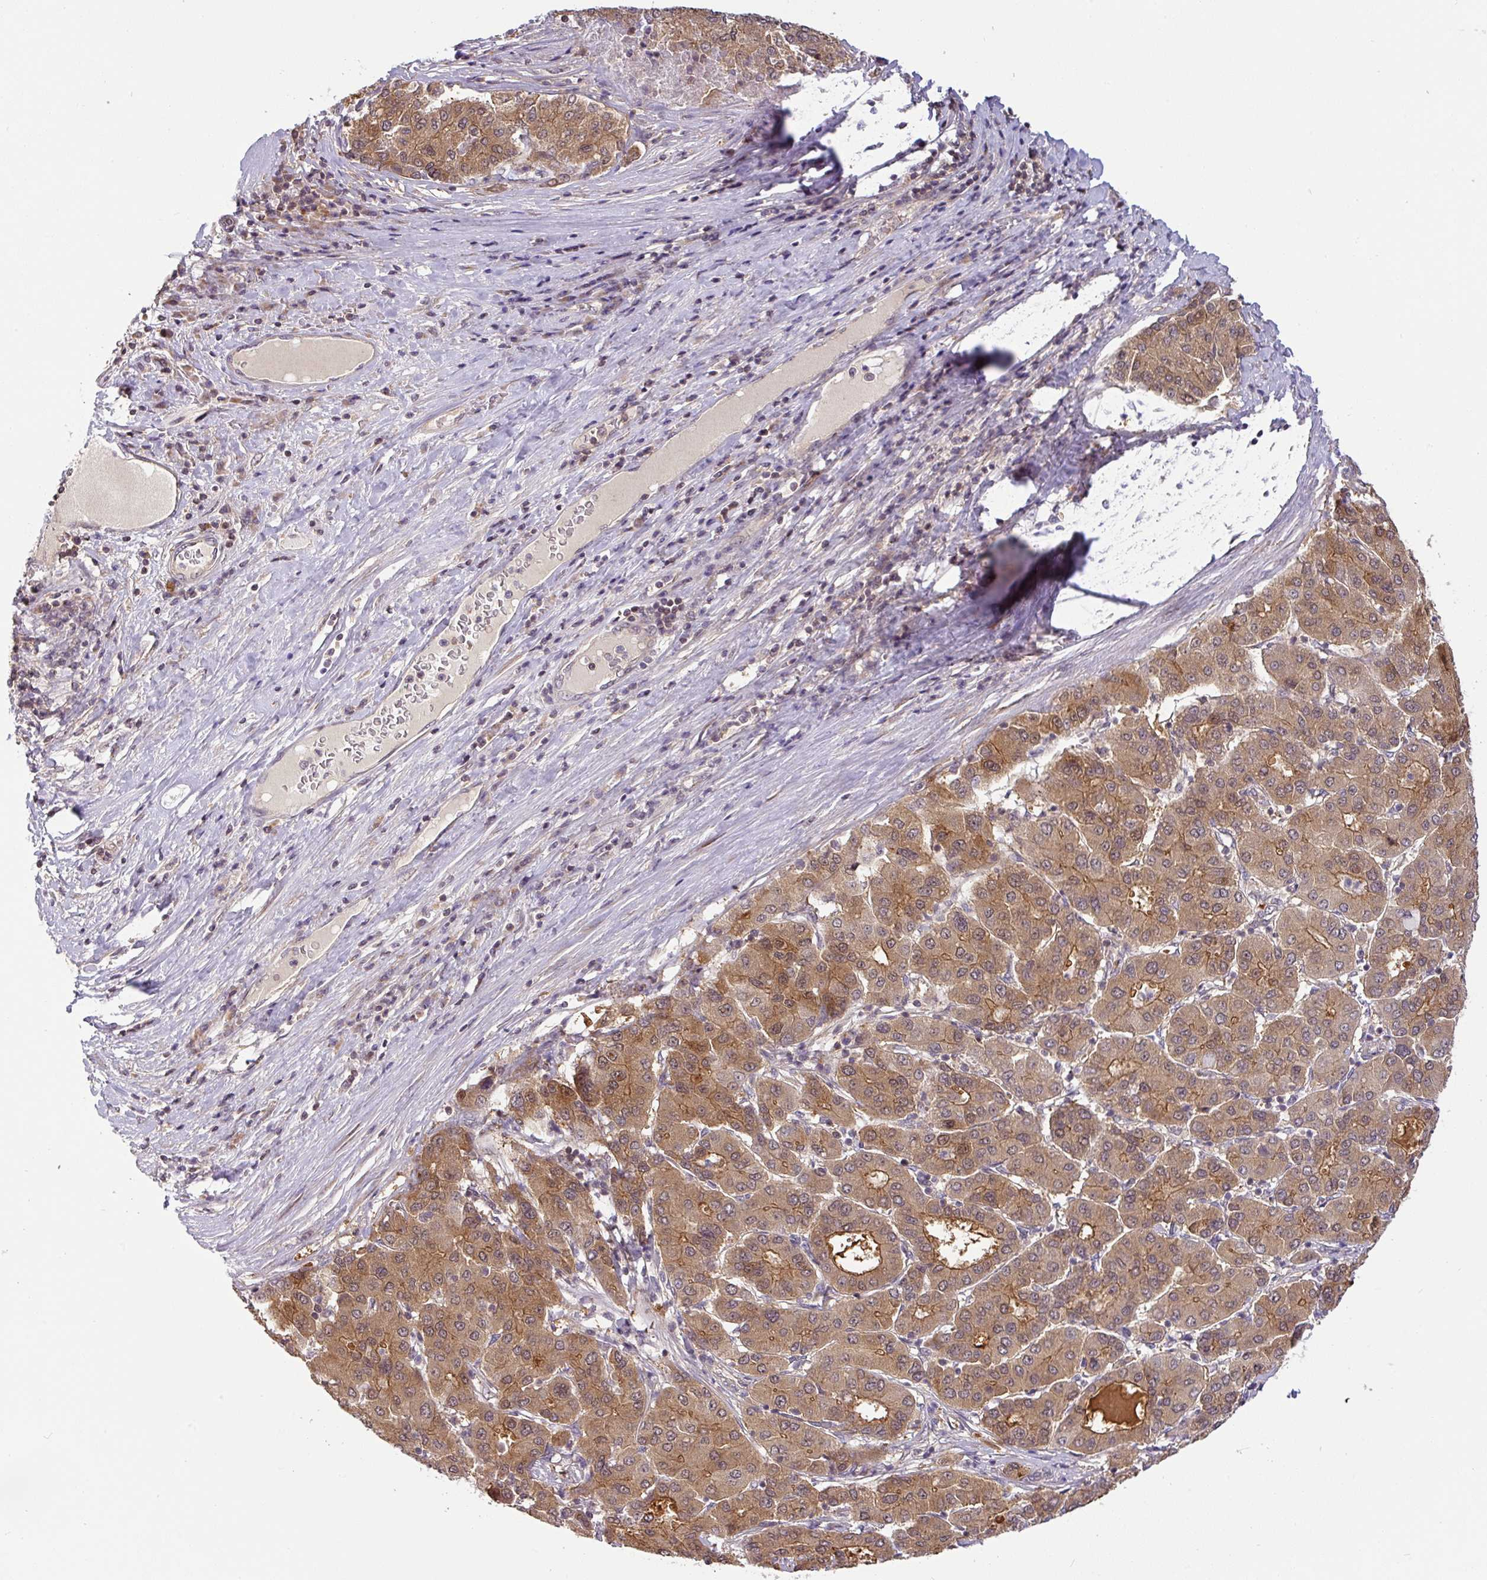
{"staining": {"intensity": "moderate", "quantity": ">75%", "location": "cytoplasmic/membranous"}, "tissue": "liver cancer", "cell_type": "Tumor cells", "image_type": "cancer", "snomed": [{"axis": "morphology", "description": "Carcinoma, Hepatocellular, NOS"}, {"axis": "topography", "description": "Liver"}], "caption": "Liver cancer stained with a protein marker demonstrates moderate staining in tumor cells.", "gene": "SHB", "patient": {"sex": "male", "age": 65}}